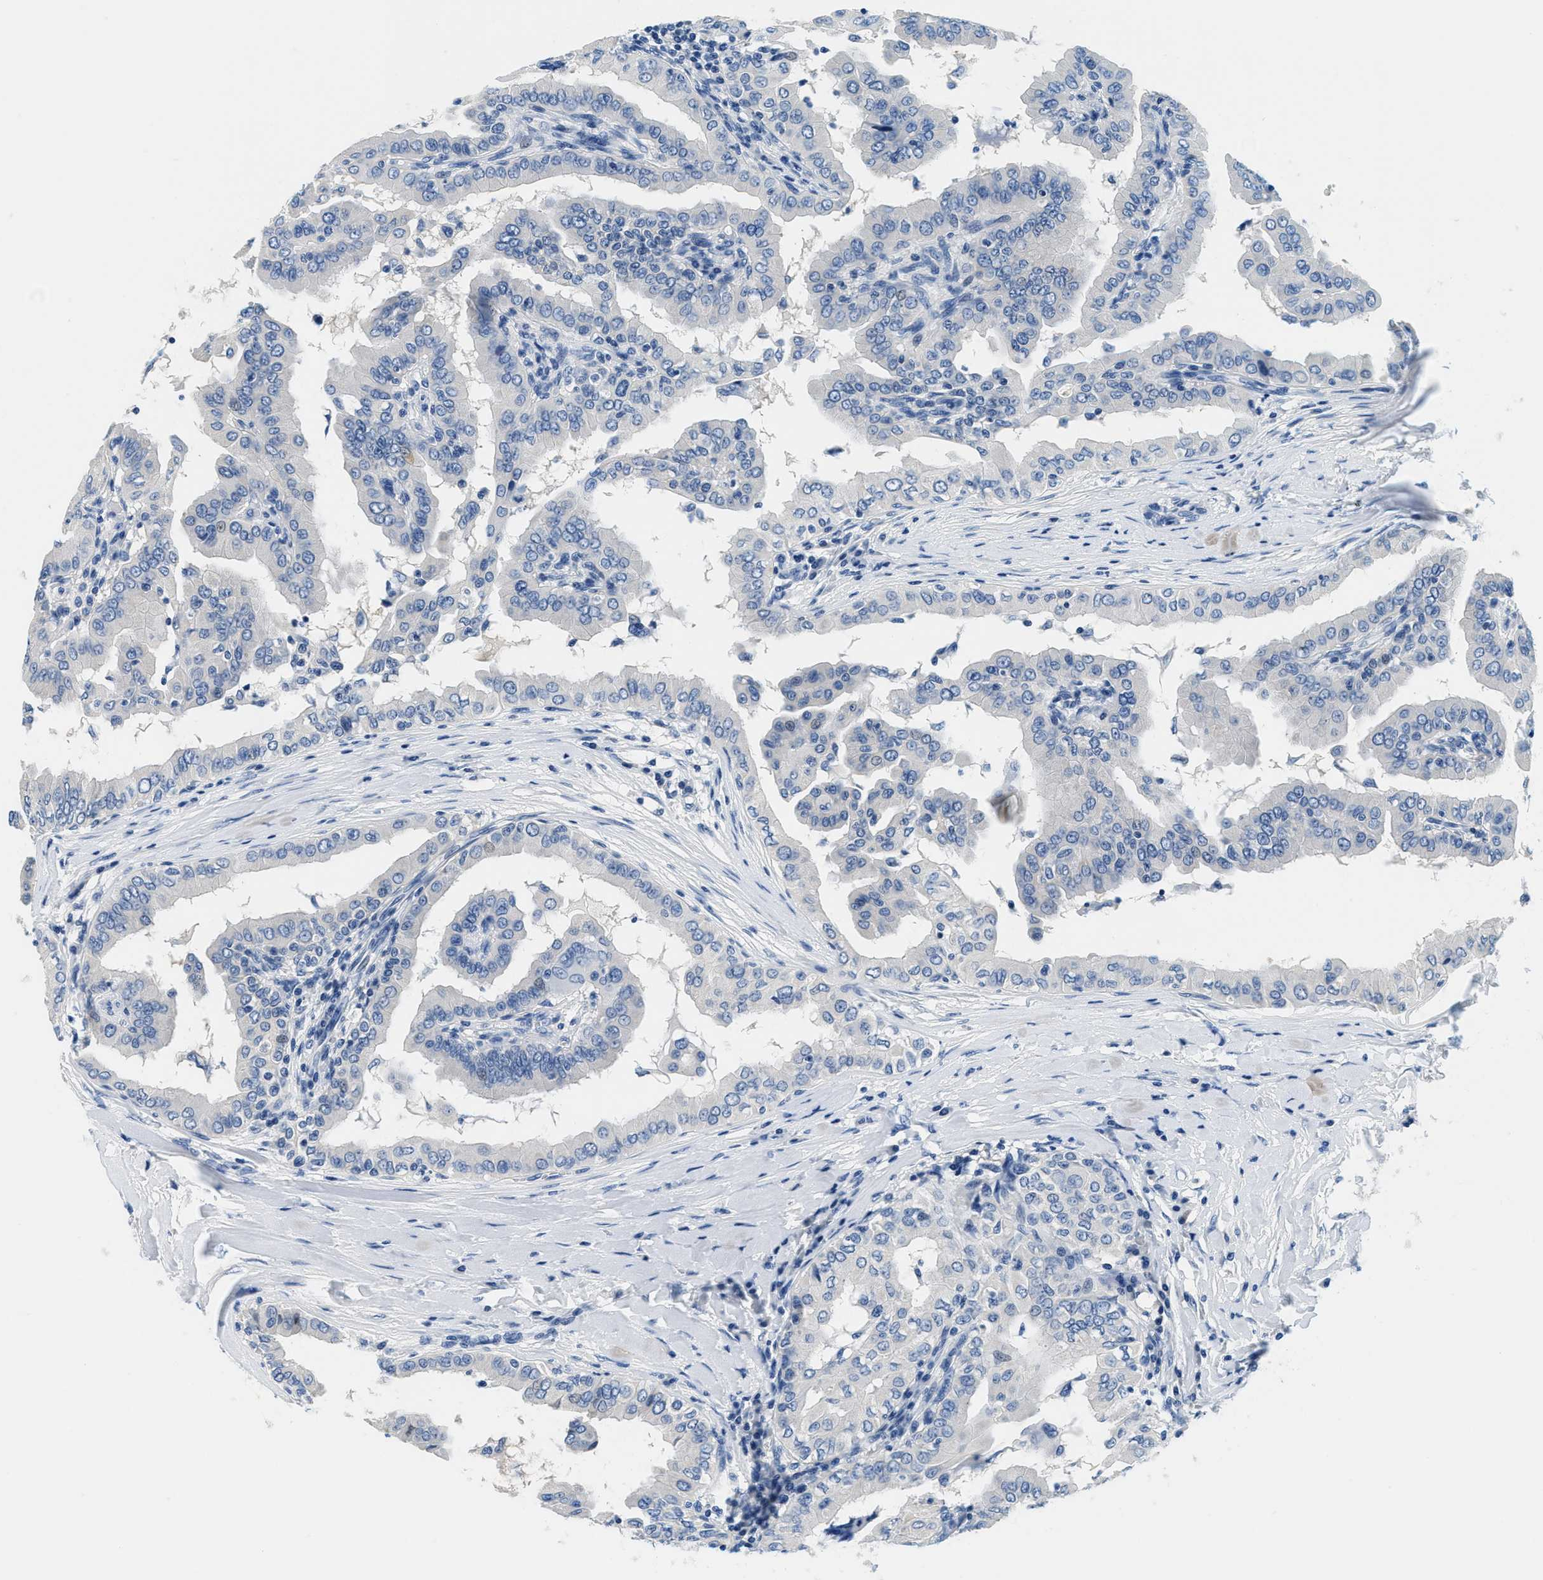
{"staining": {"intensity": "negative", "quantity": "none", "location": "none"}, "tissue": "thyroid cancer", "cell_type": "Tumor cells", "image_type": "cancer", "snomed": [{"axis": "morphology", "description": "Papillary adenocarcinoma, NOS"}, {"axis": "topography", "description": "Thyroid gland"}], "caption": "There is no significant expression in tumor cells of papillary adenocarcinoma (thyroid).", "gene": "GSTM3", "patient": {"sex": "male", "age": 33}}